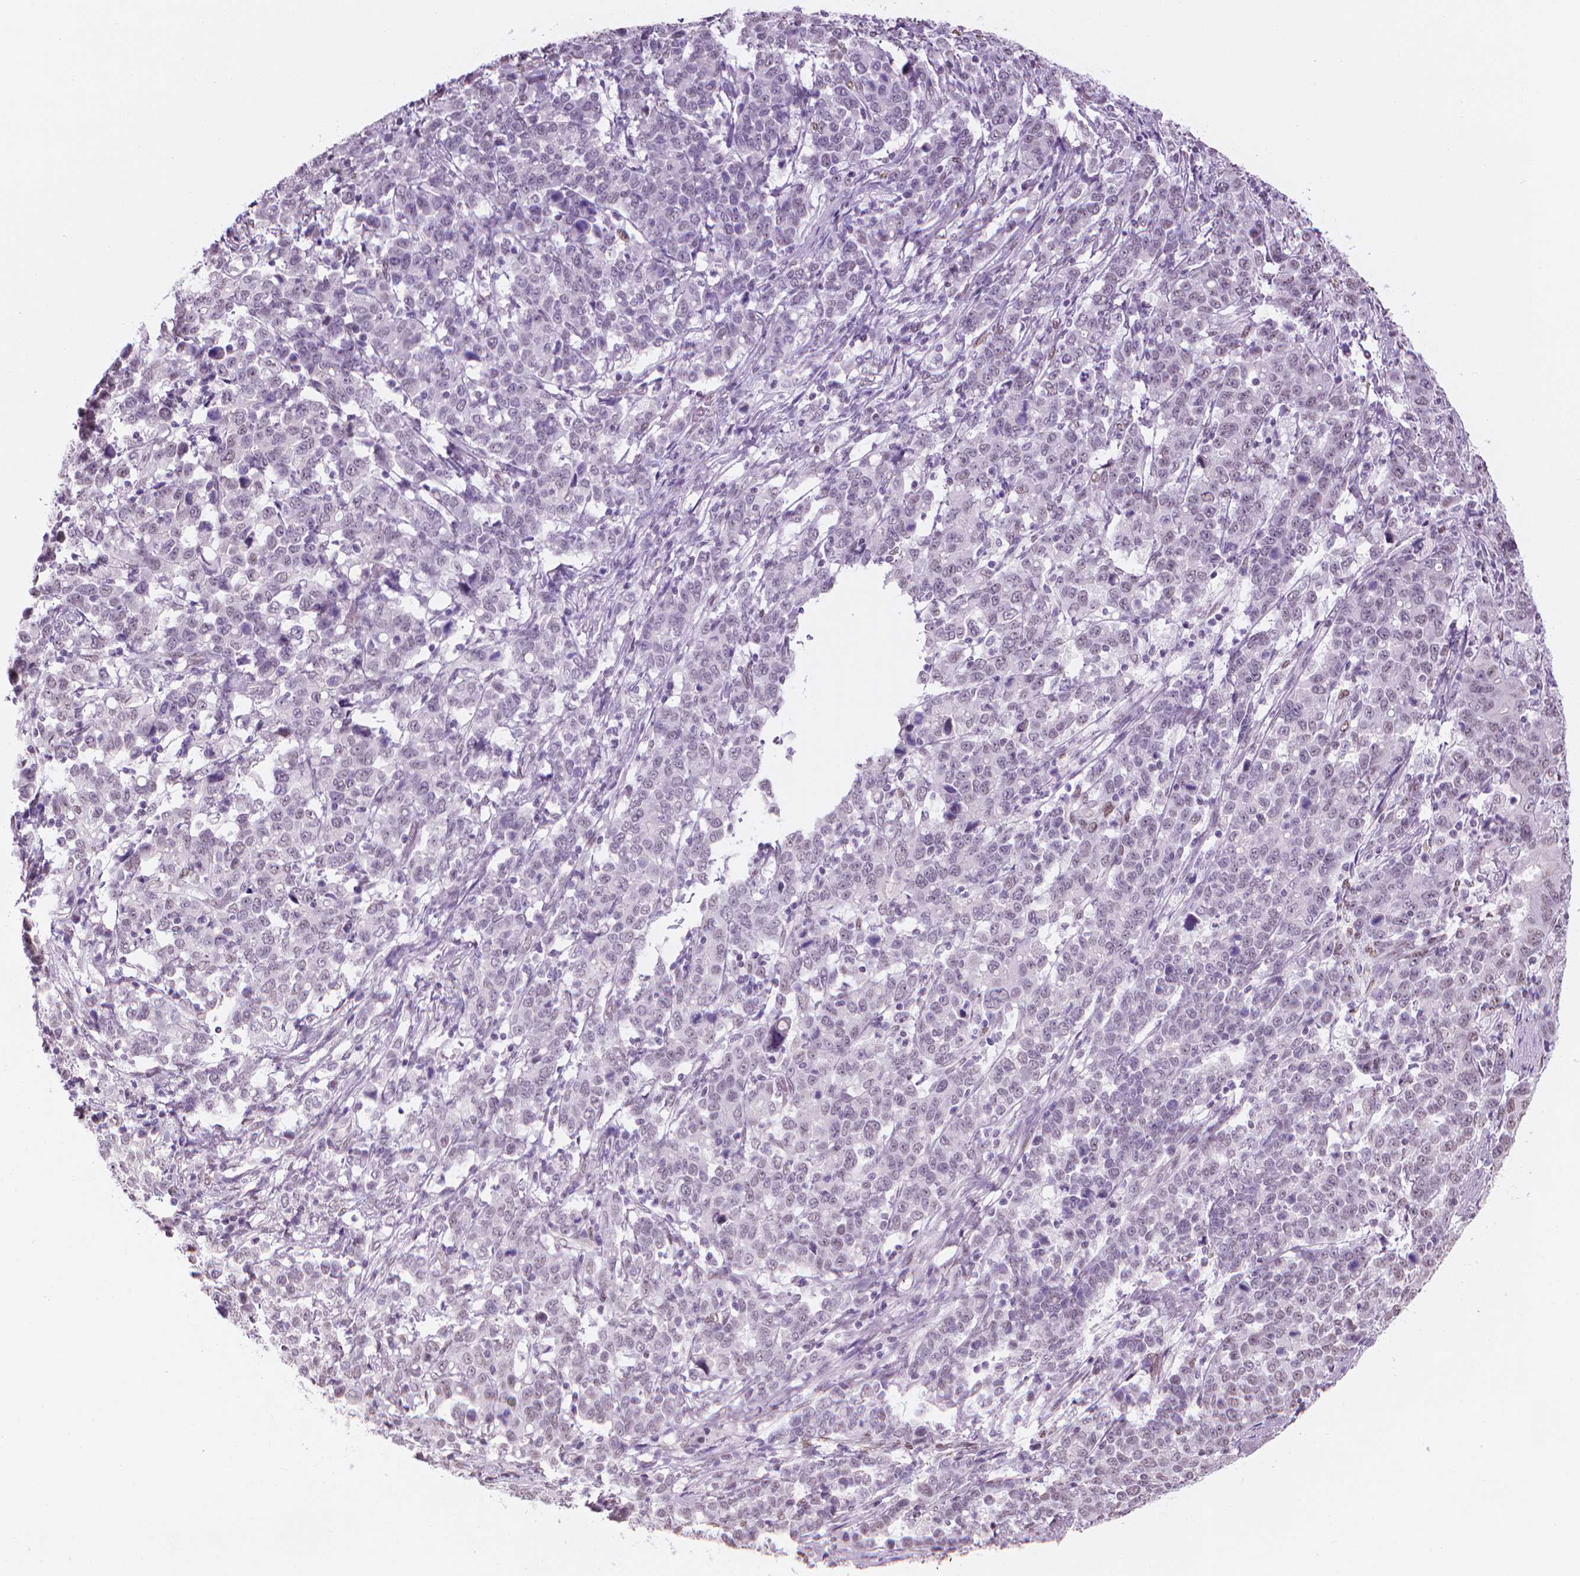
{"staining": {"intensity": "negative", "quantity": "none", "location": "none"}, "tissue": "stomach cancer", "cell_type": "Tumor cells", "image_type": "cancer", "snomed": [{"axis": "morphology", "description": "Adenocarcinoma, NOS"}, {"axis": "topography", "description": "Stomach, upper"}], "caption": "This is an immunohistochemistry photomicrograph of stomach adenocarcinoma. There is no expression in tumor cells.", "gene": "PIAS2", "patient": {"sex": "male", "age": 69}}